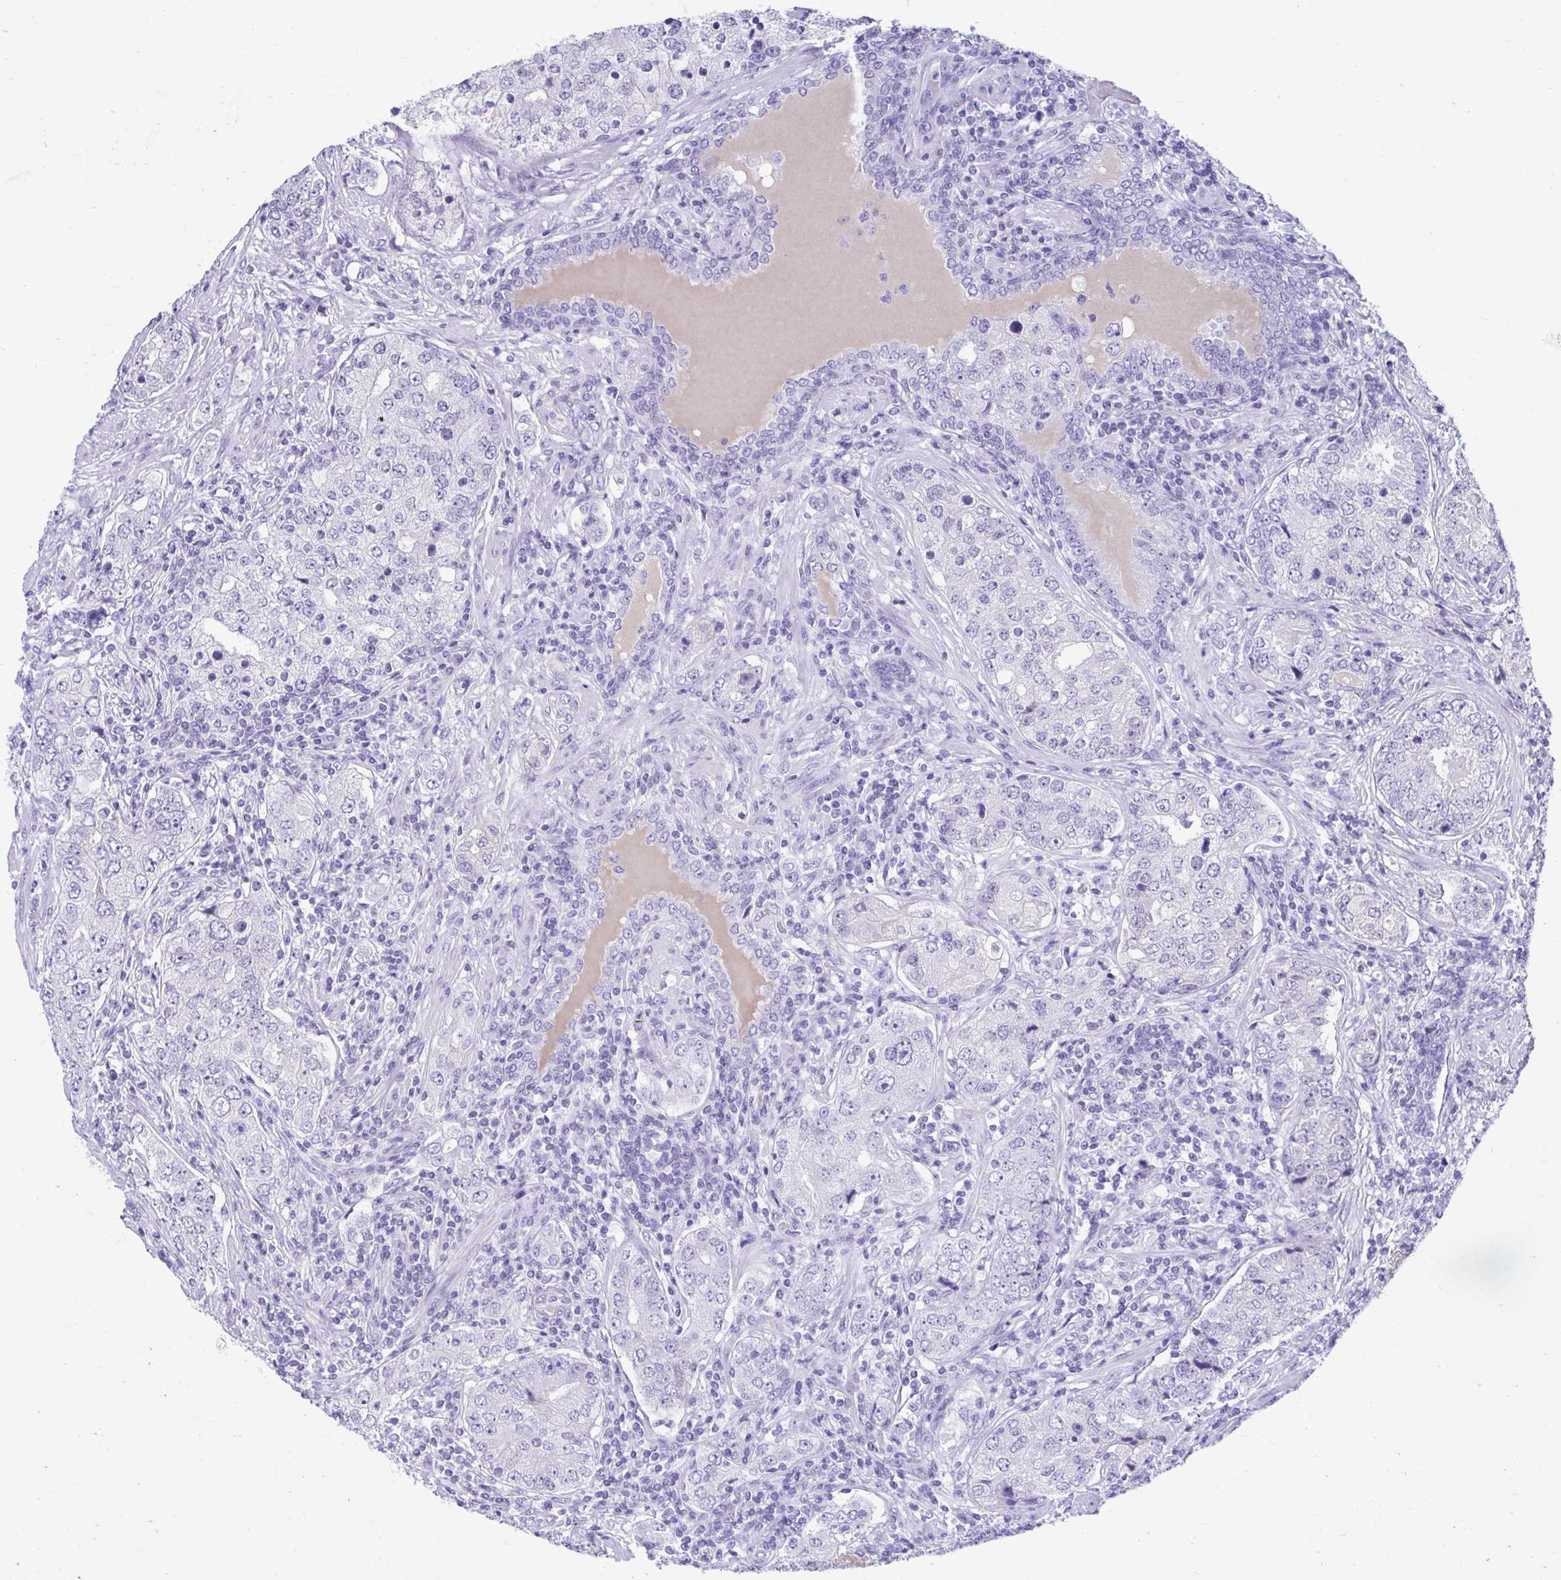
{"staining": {"intensity": "negative", "quantity": "none", "location": "none"}, "tissue": "prostate cancer", "cell_type": "Tumor cells", "image_type": "cancer", "snomed": [{"axis": "morphology", "description": "Adenocarcinoma, High grade"}, {"axis": "topography", "description": "Prostate"}], "caption": "Immunohistochemistry (IHC) photomicrograph of prostate high-grade adenocarcinoma stained for a protein (brown), which exhibits no positivity in tumor cells. Brightfield microscopy of IHC stained with DAB (3,3'-diaminobenzidine) (brown) and hematoxylin (blue), captured at high magnification.", "gene": "SMIM9", "patient": {"sex": "male", "age": 60}}